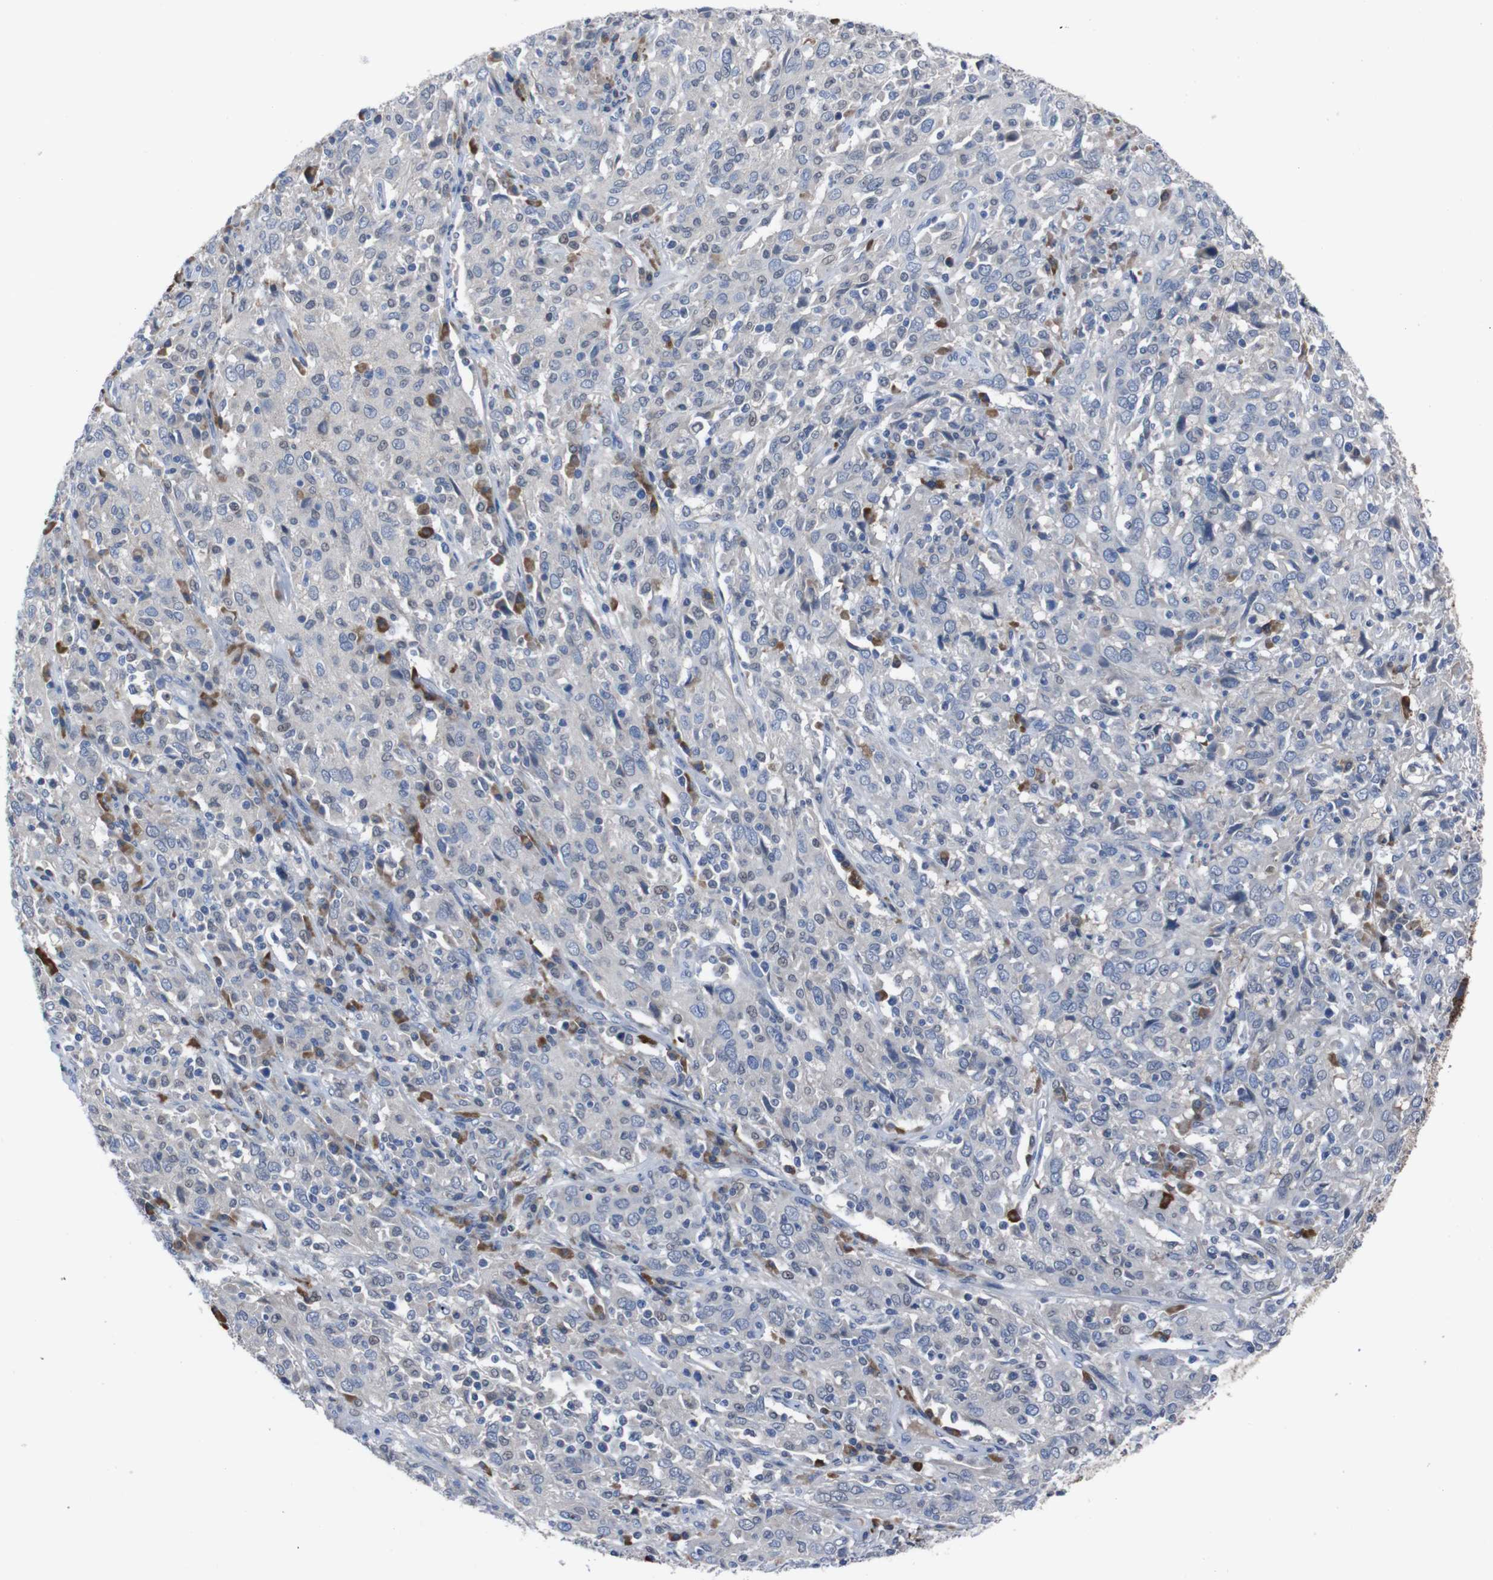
{"staining": {"intensity": "negative", "quantity": "none", "location": "none"}, "tissue": "cervical cancer", "cell_type": "Tumor cells", "image_type": "cancer", "snomed": [{"axis": "morphology", "description": "Squamous cell carcinoma, NOS"}, {"axis": "topography", "description": "Cervix"}], "caption": "Human squamous cell carcinoma (cervical) stained for a protein using immunohistochemistry reveals no positivity in tumor cells.", "gene": "SEMA4B", "patient": {"sex": "female", "age": 46}}